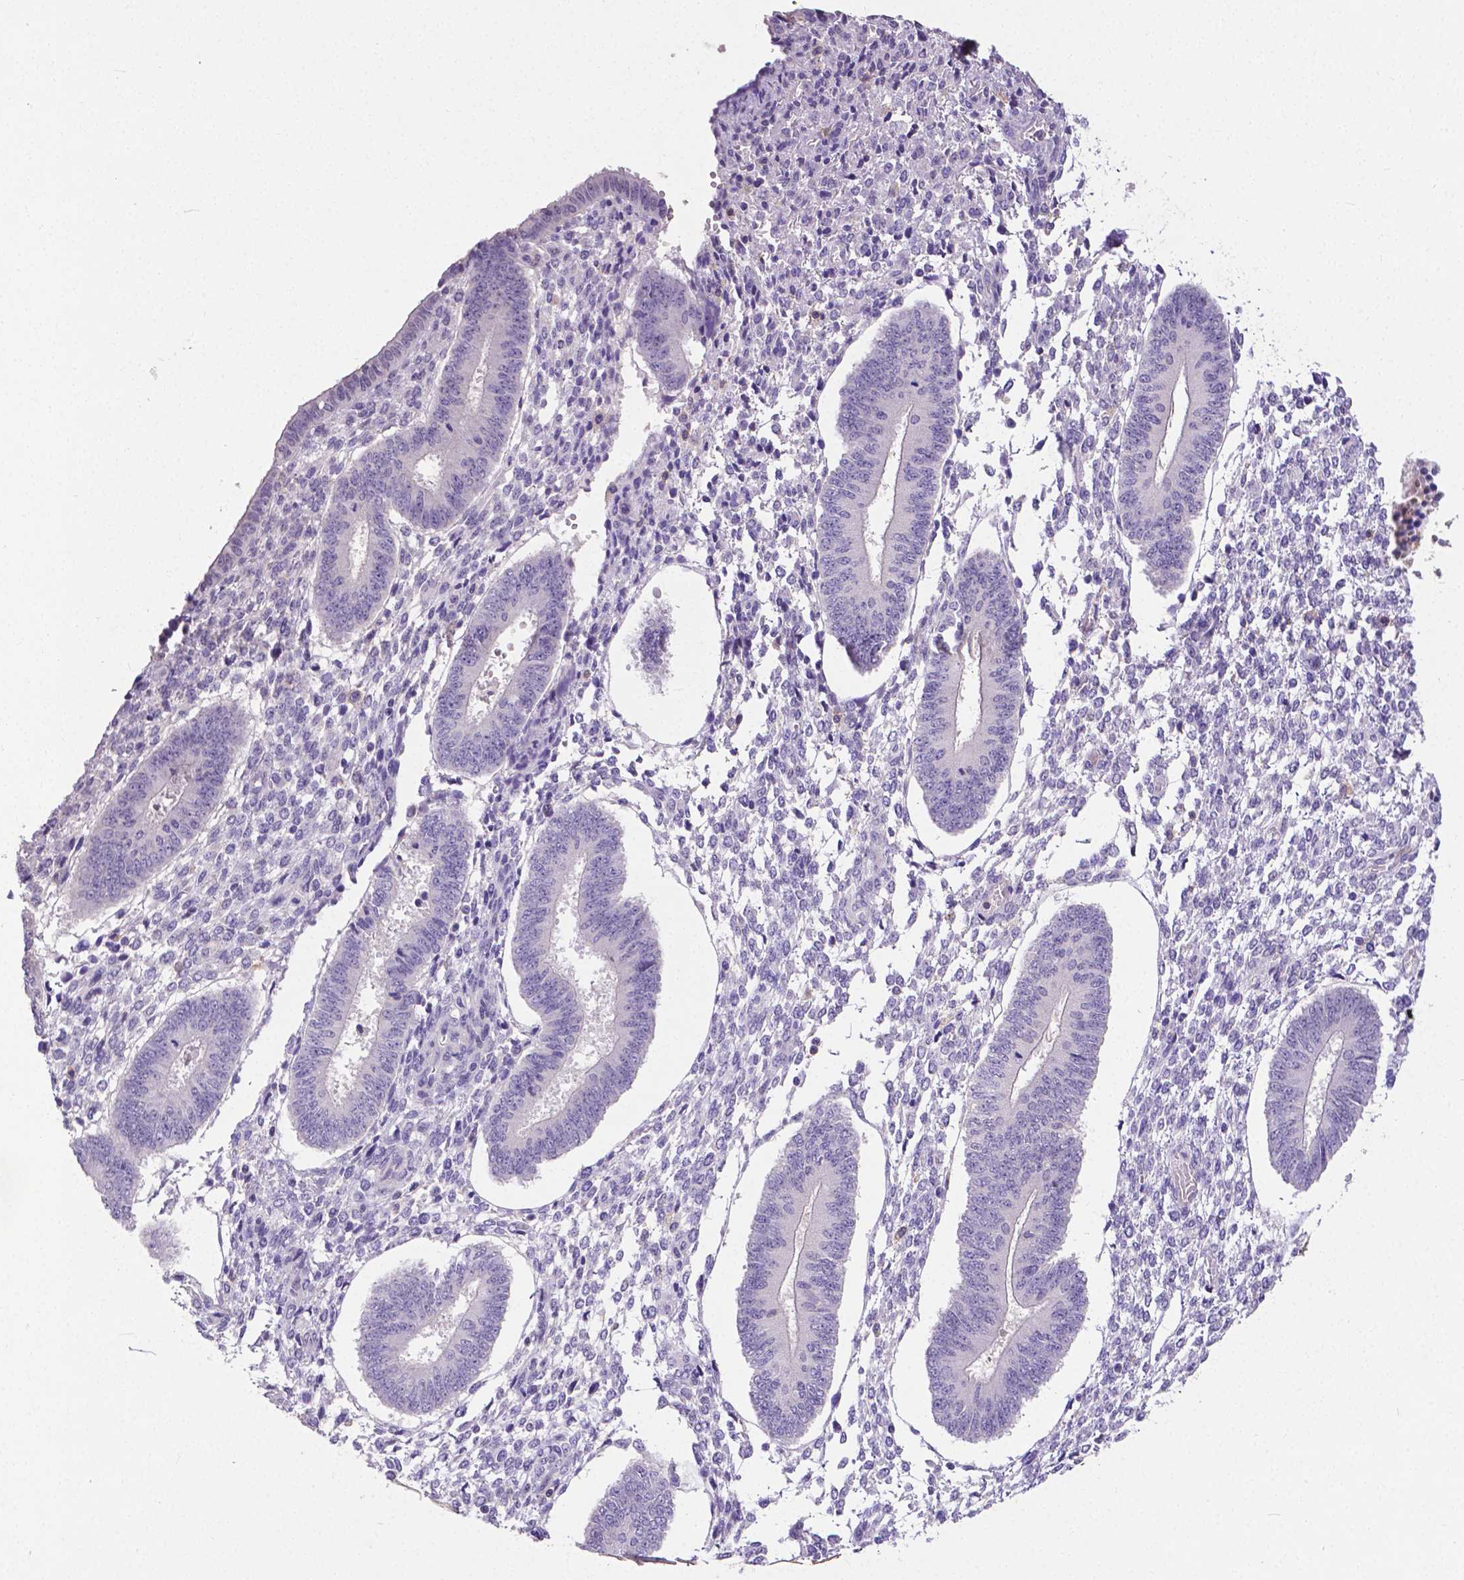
{"staining": {"intensity": "negative", "quantity": "none", "location": "none"}, "tissue": "endometrium", "cell_type": "Cells in endometrial stroma", "image_type": "normal", "snomed": [{"axis": "morphology", "description": "Normal tissue, NOS"}, {"axis": "topography", "description": "Endometrium"}], "caption": "DAB immunohistochemical staining of normal endometrium exhibits no significant staining in cells in endometrial stroma.", "gene": "CD4", "patient": {"sex": "female", "age": 42}}